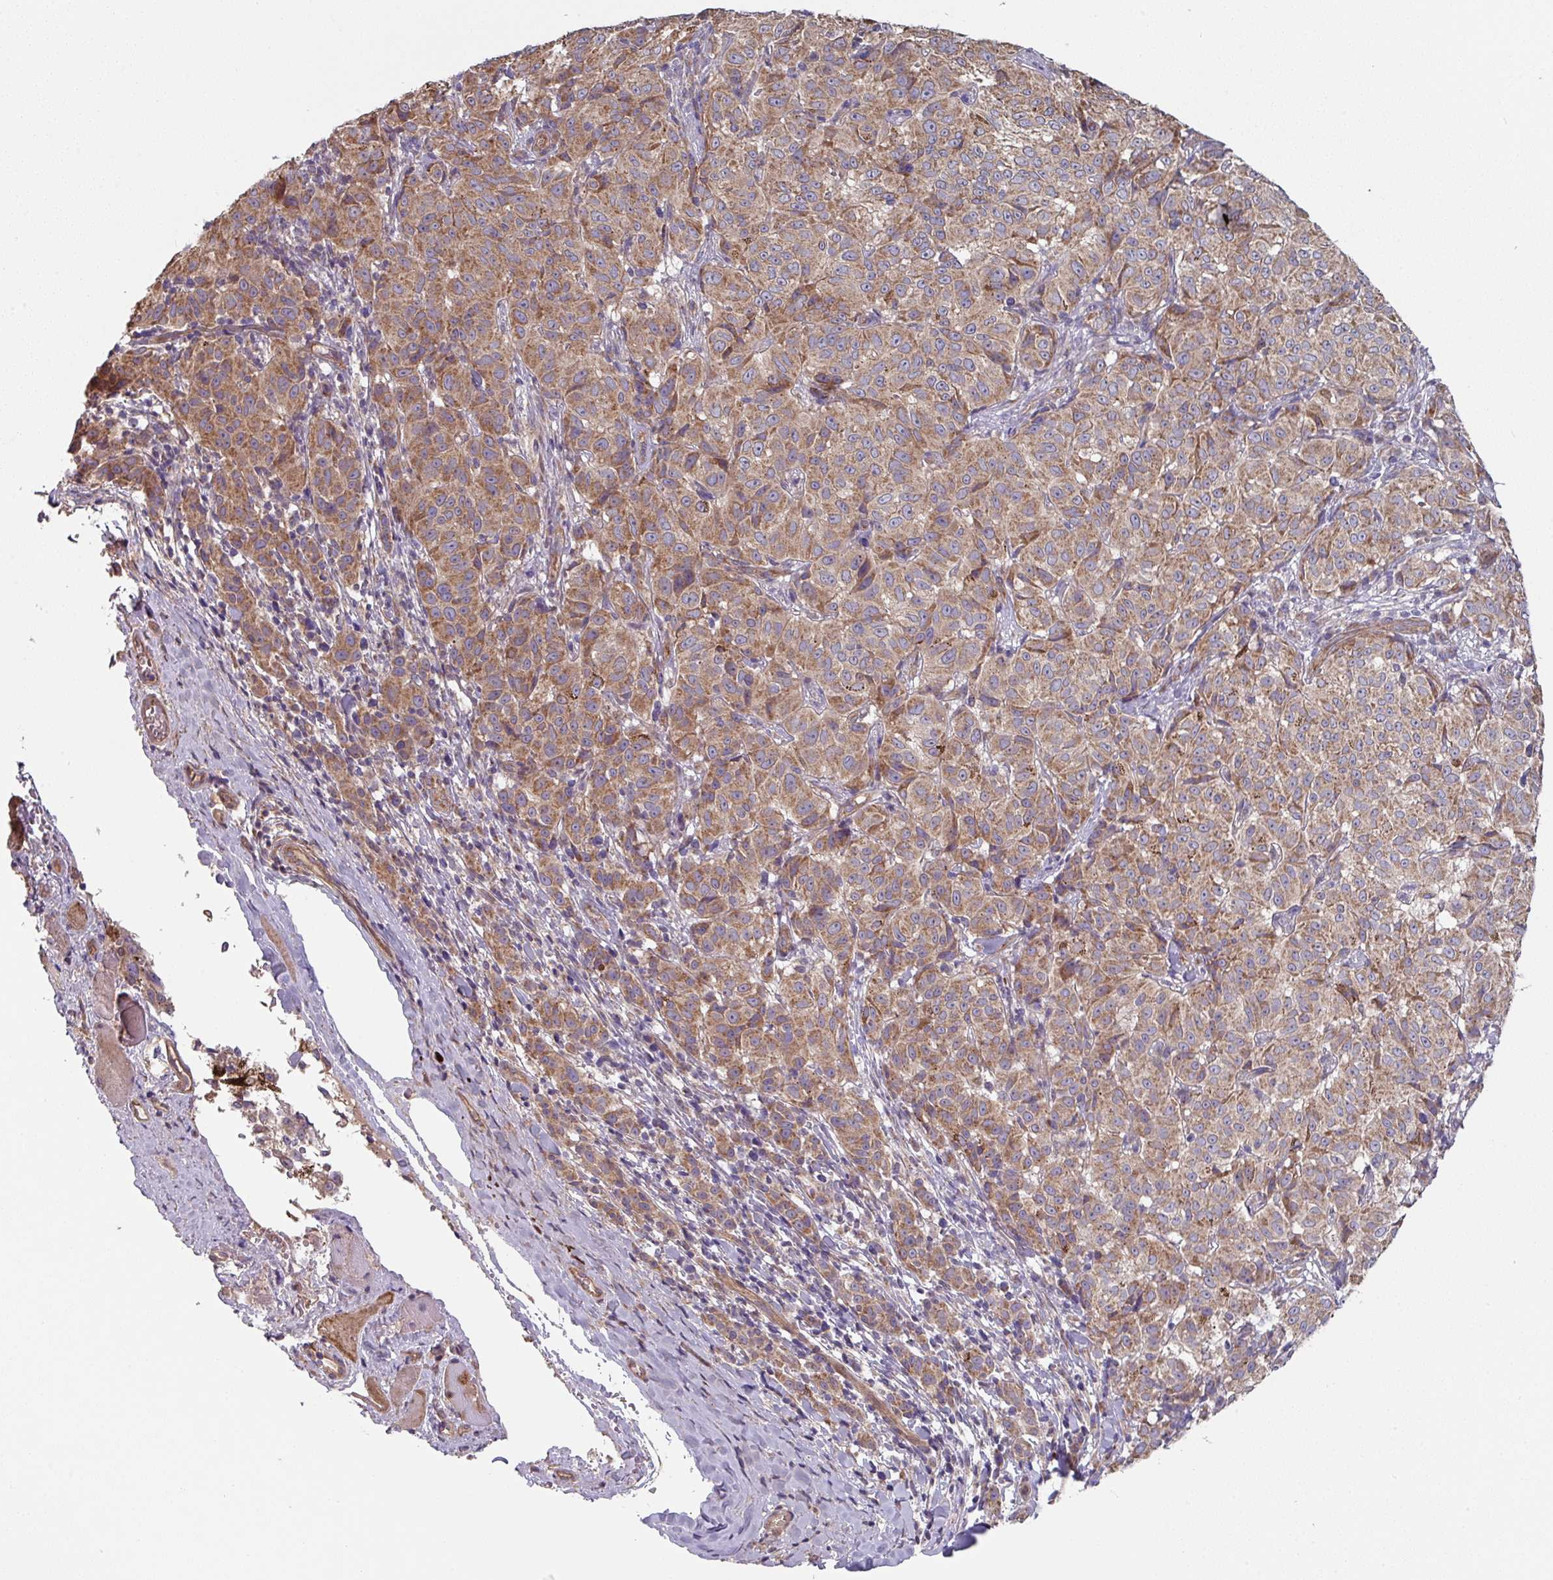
{"staining": {"intensity": "moderate", "quantity": ">75%", "location": "cytoplasmic/membranous"}, "tissue": "melanoma", "cell_type": "Tumor cells", "image_type": "cancer", "snomed": [{"axis": "morphology", "description": "Malignant melanoma, NOS"}, {"axis": "topography", "description": "Skin"}], "caption": "There is medium levels of moderate cytoplasmic/membranous expression in tumor cells of melanoma, as demonstrated by immunohistochemical staining (brown color).", "gene": "DCAF12L2", "patient": {"sex": "female", "age": 72}}